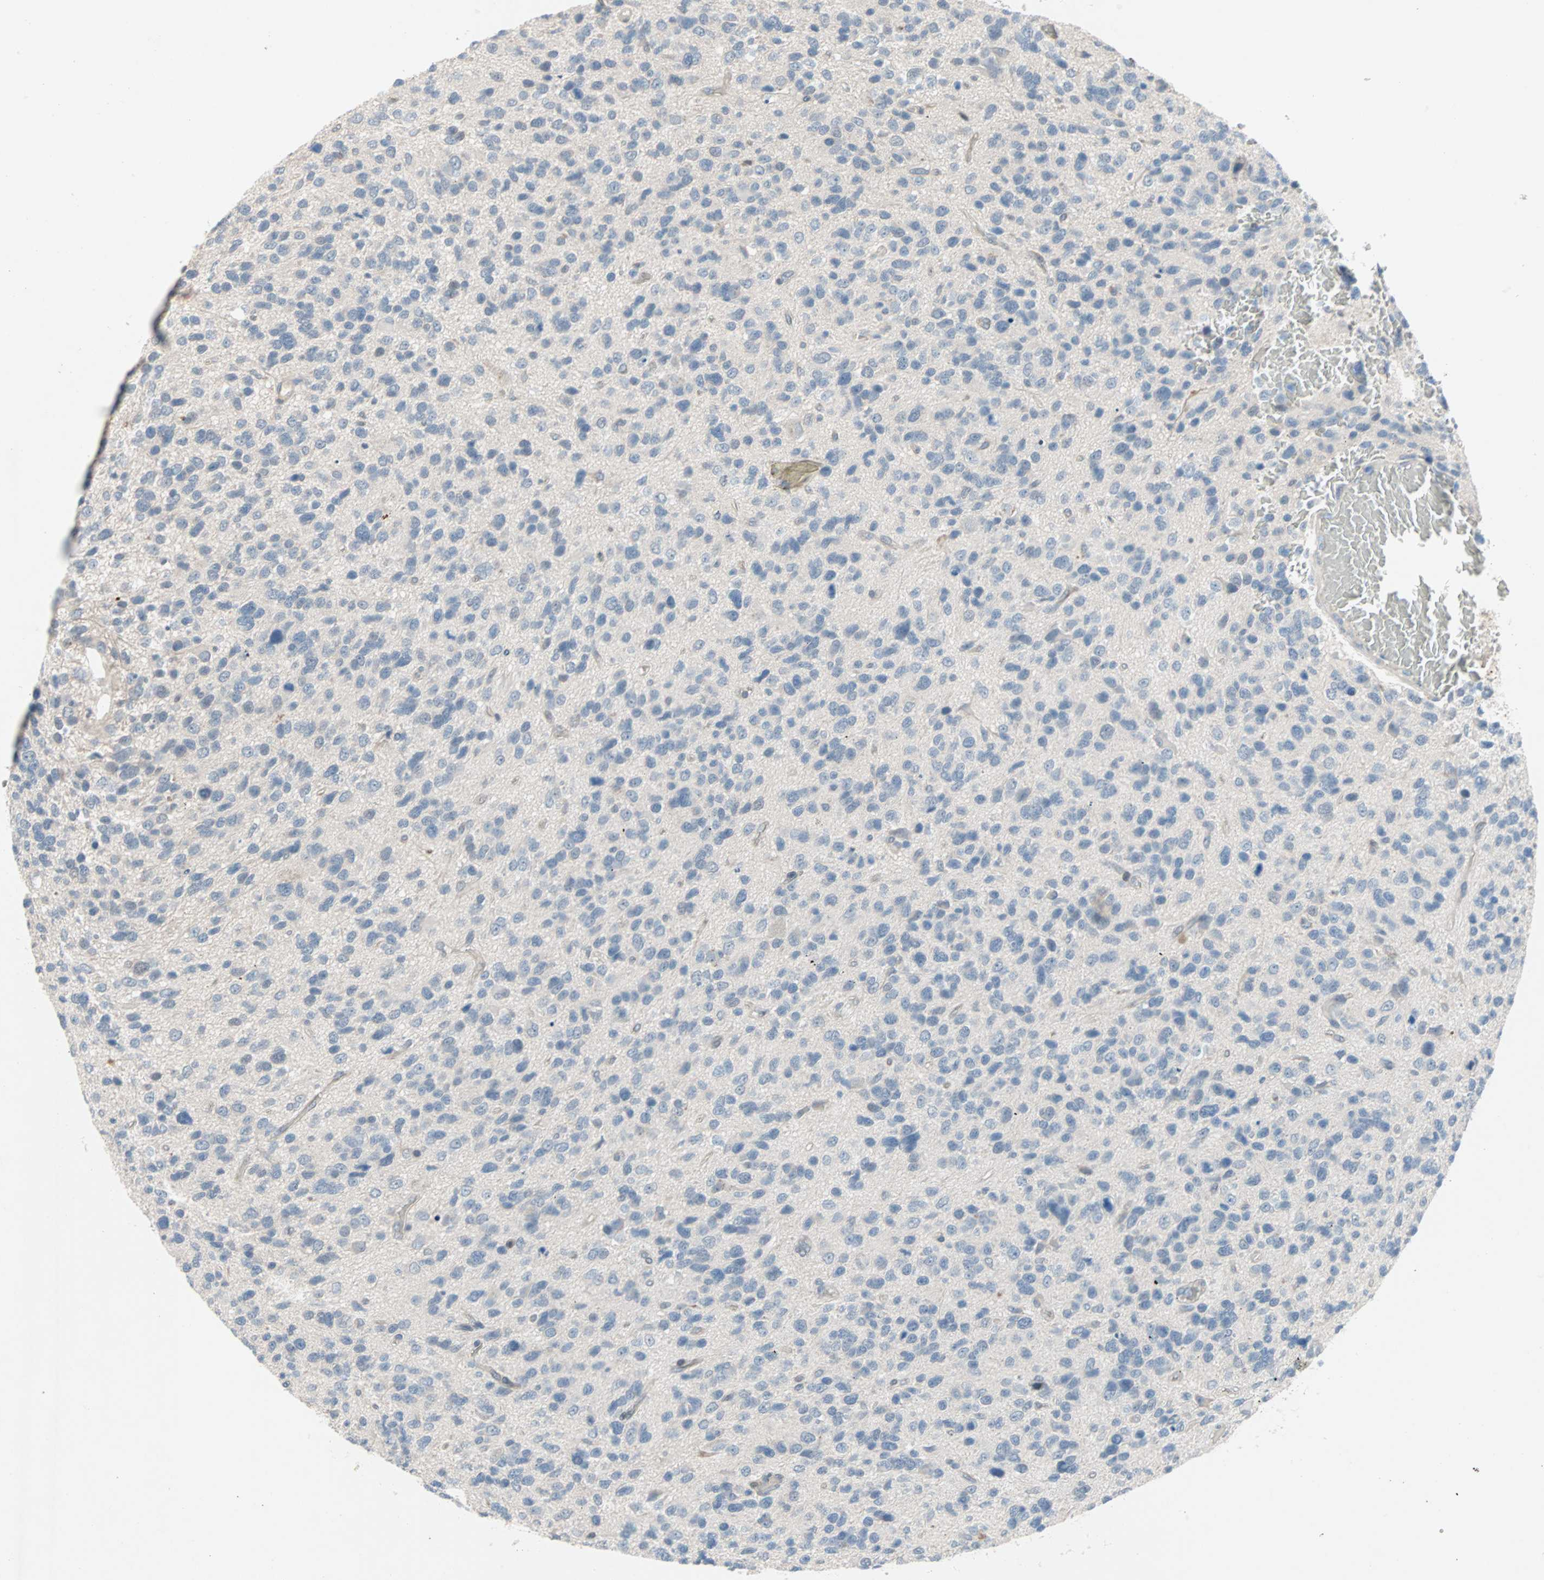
{"staining": {"intensity": "negative", "quantity": "none", "location": "none"}, "tissue": "glioma", "cell_type": "Tumor cells", "image_type": "cancer", "snomed": [{"axis": "morphology", "description": "Glioma, malignant, High grade"}, {"axis": "topography", "description": "Brain"}], "caption": "Tumor cells show no significant positivity in glioma.", "gene": "CAND2", "patient": {"sex": "female", "age": 58}}